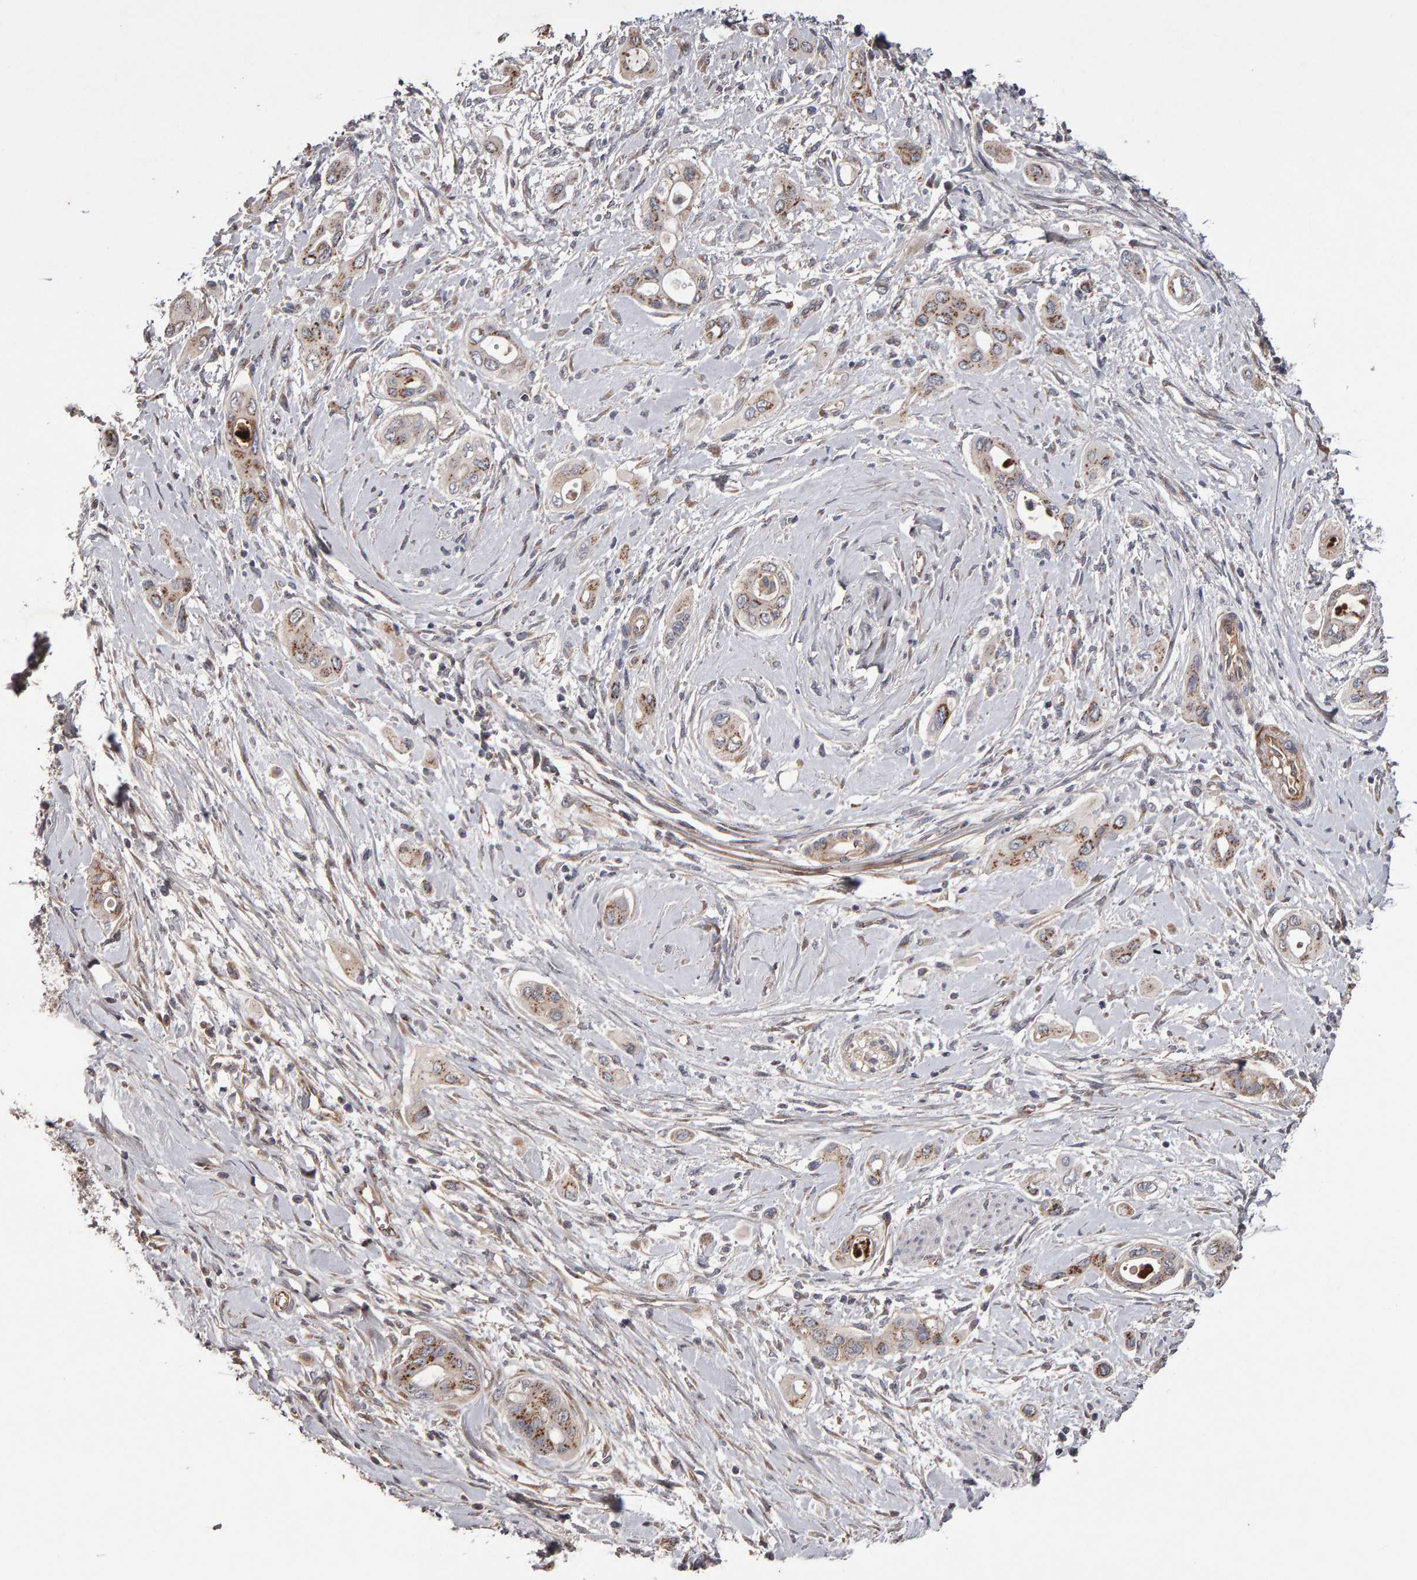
{"staining": {"intensity": "moderate", "quantity": ">75%", "location": "cytoplasmic/membranous"}, "tissue": "pancreatic cancer", "cell_type": "Tumor cells", "image_type": "cancer", "snomed": [{"axis": "morphology", "description": "Adenocarcinoma, NOS"}, {"axis": "topography", "description": "Pancreas"}], "caption": "Human pancreatic cancer stained with a protein marker reveals moderate staining in tumor cells.", "gene": "CANT1", "patient": {"sex": "male", "age": 59}}